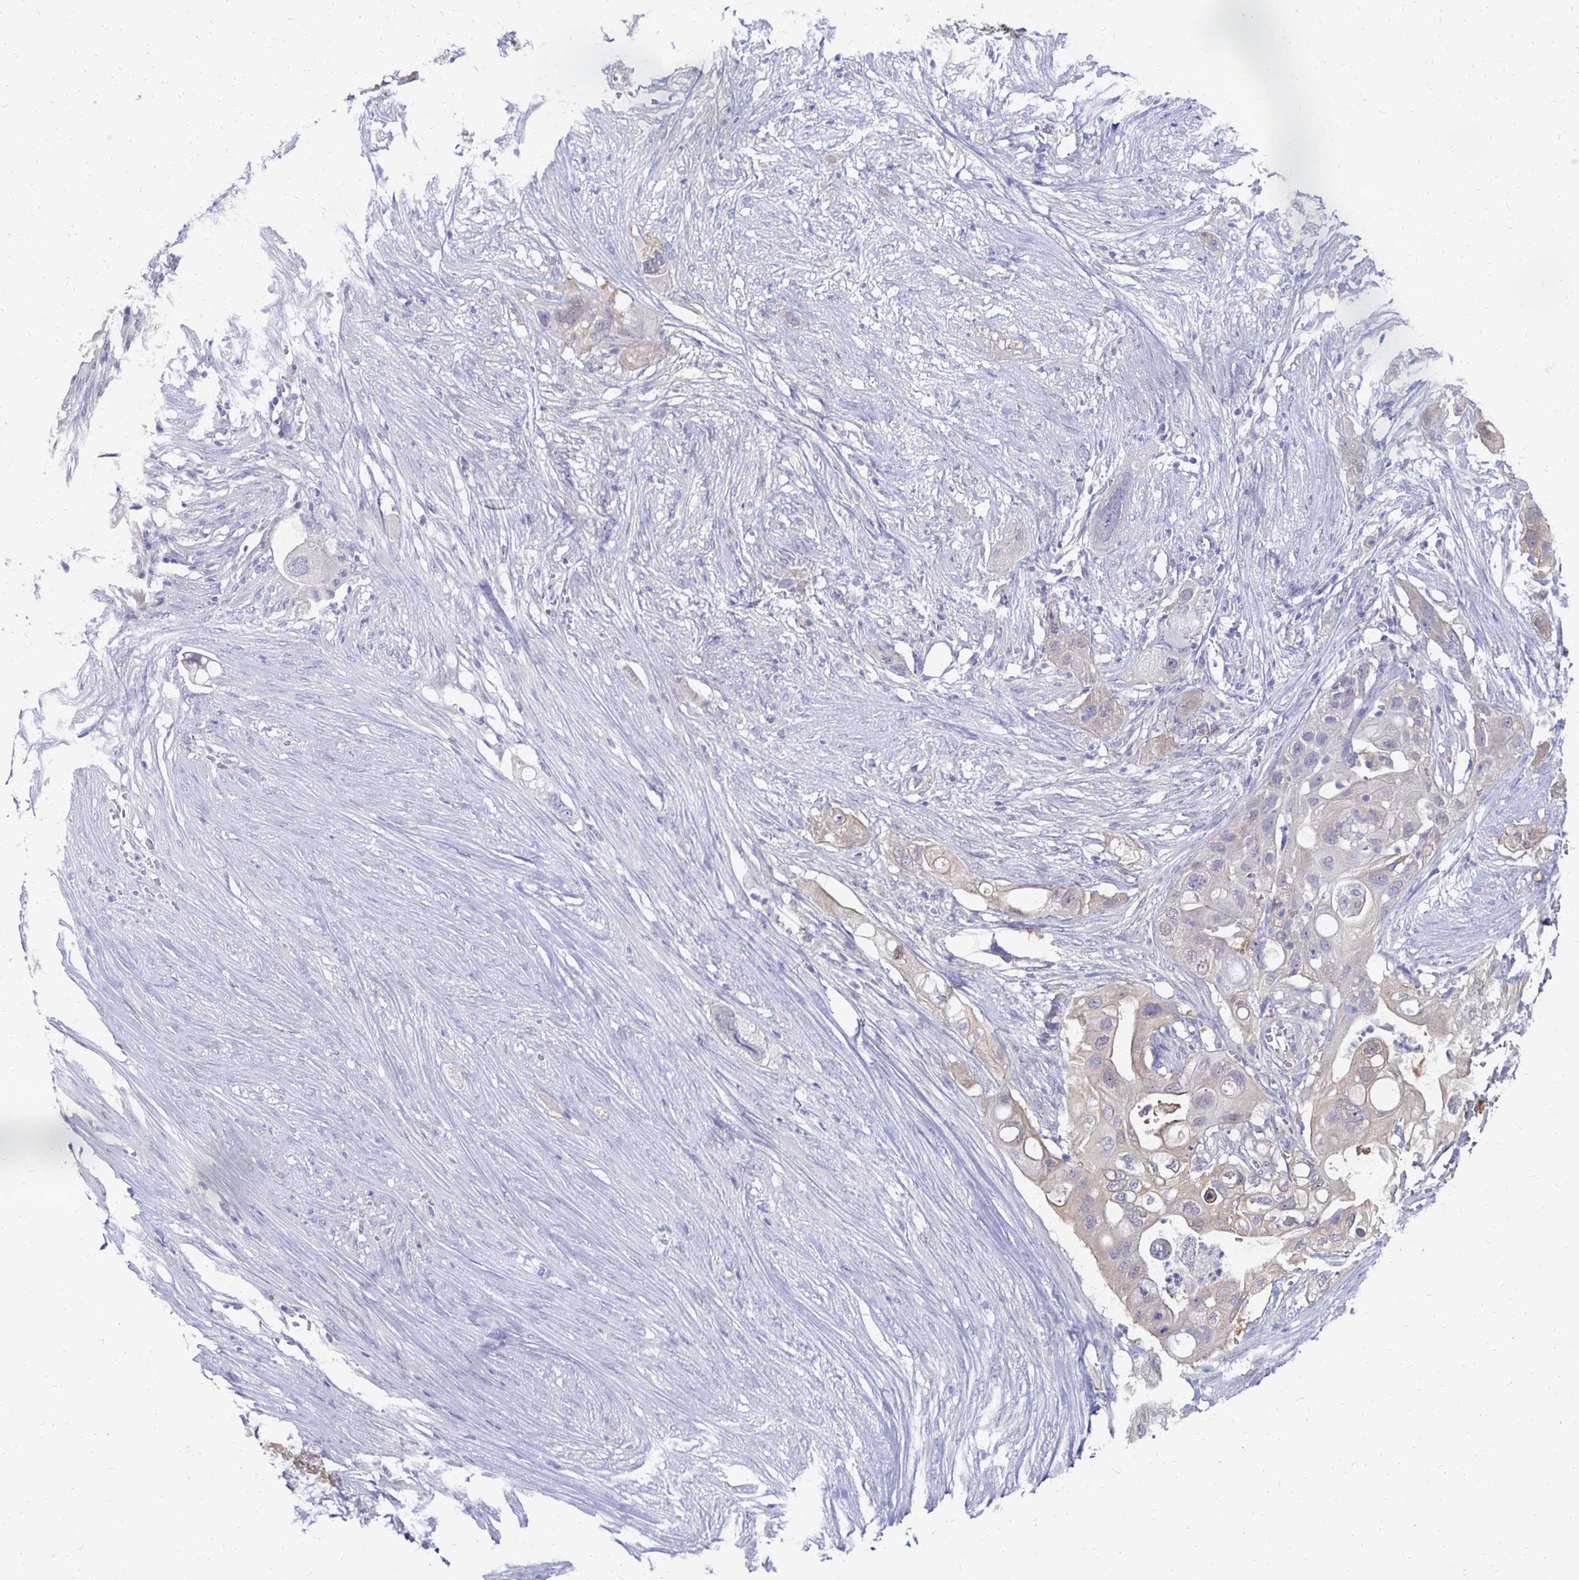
{"staining": {"intensity": "weak", "quantity": "25%-75%", "location": "cytoplasmic/membranous"}, "tissue": "pancreatic cancer", "cell_type": "Tumor cells", "image_type": "cancer", "snomed": [{"axis": "morphology", "description": "Adenocarcinoma, NOS"}, {"axis": "topography", "description": "Pancreas"}], "caption": "Protein staining of pancreatic cancer tissue shows weak cytoplasmic/membranous positivity in about 25%-75% of tumor cells. The protein is stained brown, and the nuclei are stained in blue (DAB IHC with brightfield microscopy, high magnification).", "gene": "SYCP3", "patient": {"sex": "female", "age": 72}}